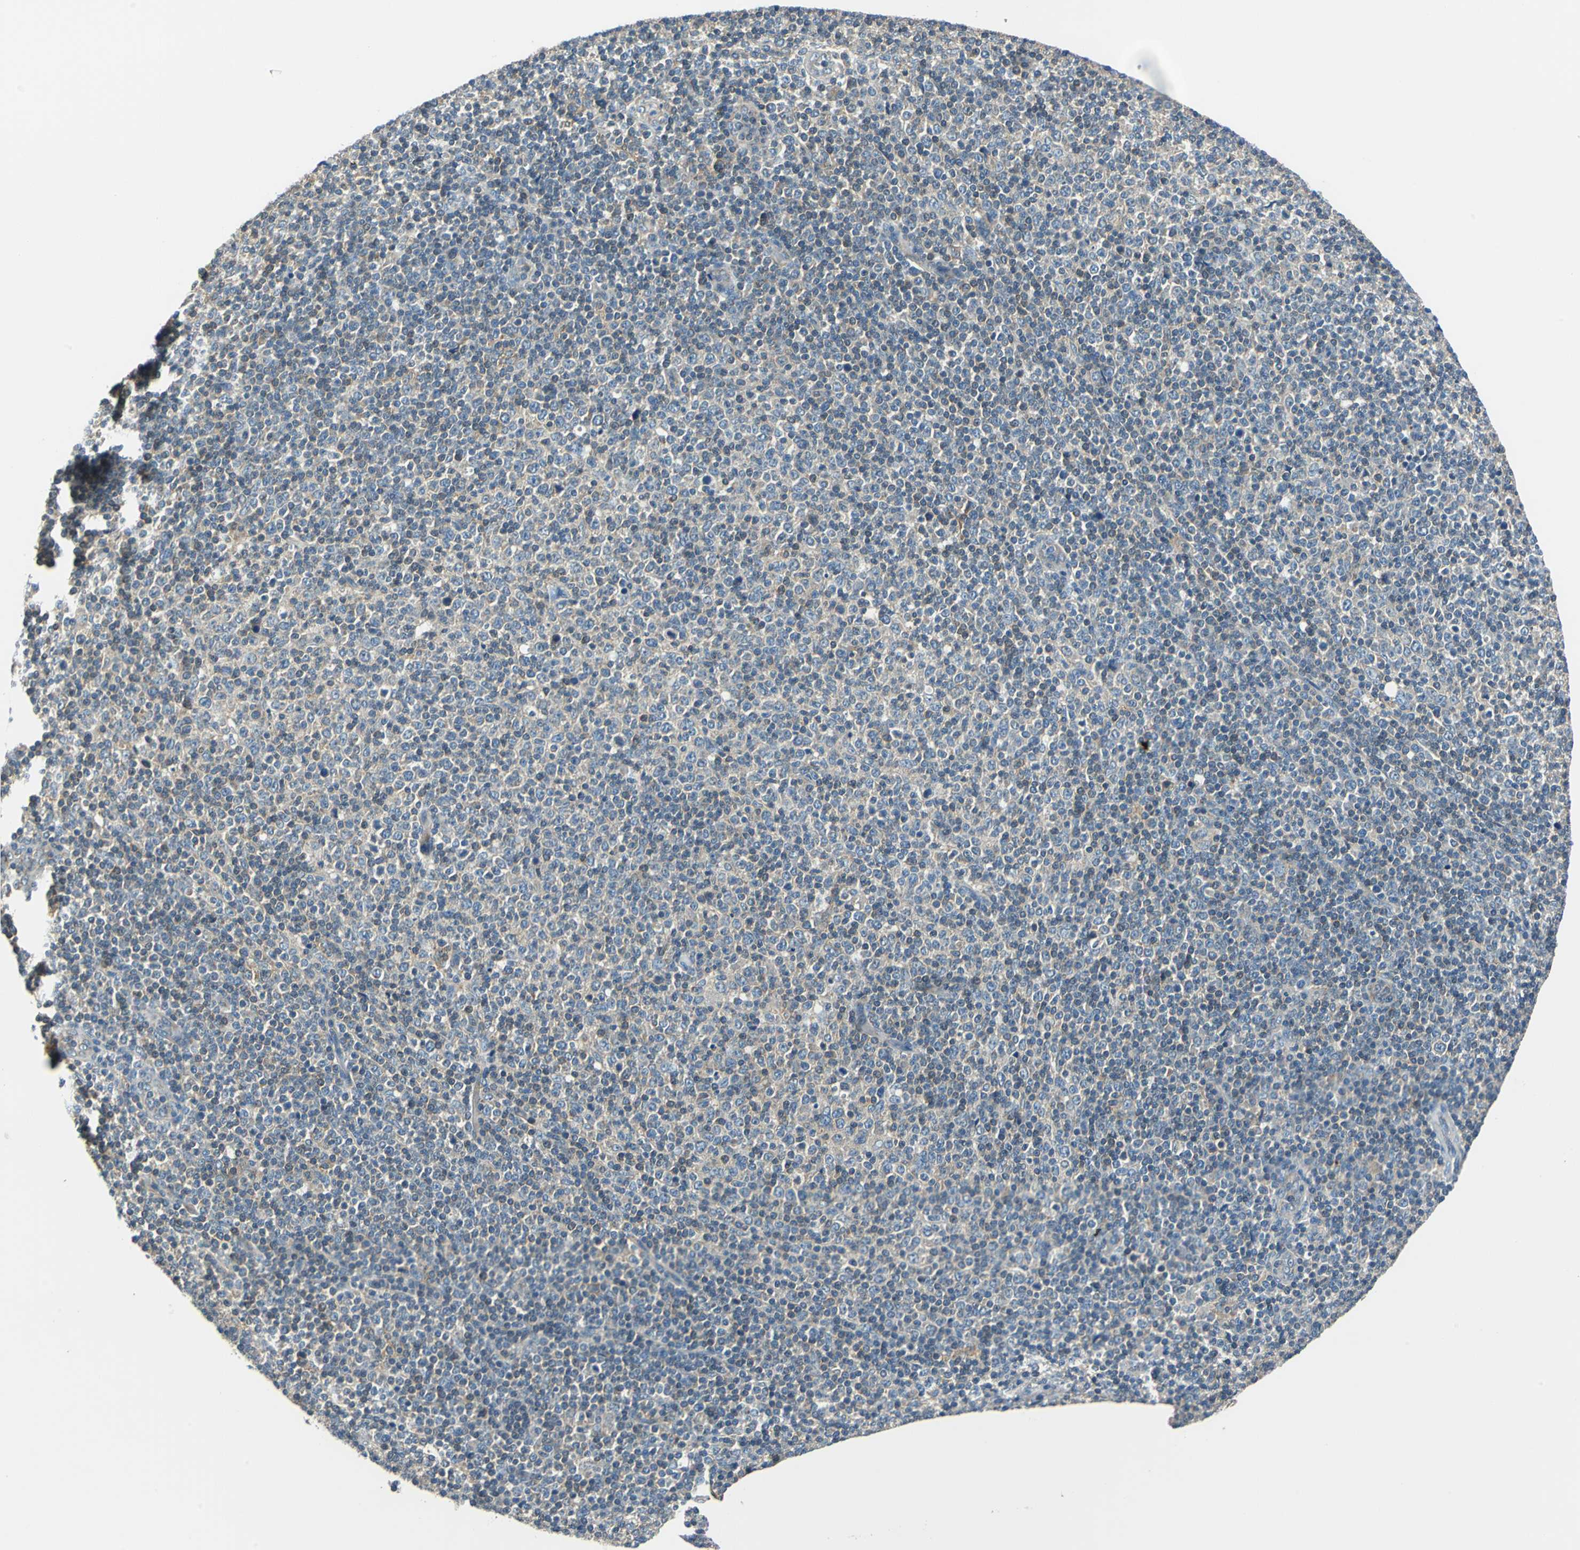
{"staining": {"intensity": "negative", "quantity": "none", "location": "none"}, "tissue": "lymphoma", "cell_type": "Tumor cells", "image_type": "cancer", "snomed": [{"axis": "morphology", "description": "Malignant lymphoma, non-Hodgkin's type, Low grade"}, {"axis": "topography", "description": "Lymph node"}], "caption": "Human lymphoma stained for a protein using immunohistochemistry (IHC) displays no expression in tumor cells.", "gene": "CPA3", "patient": {"sex": "male", "age": 70}}